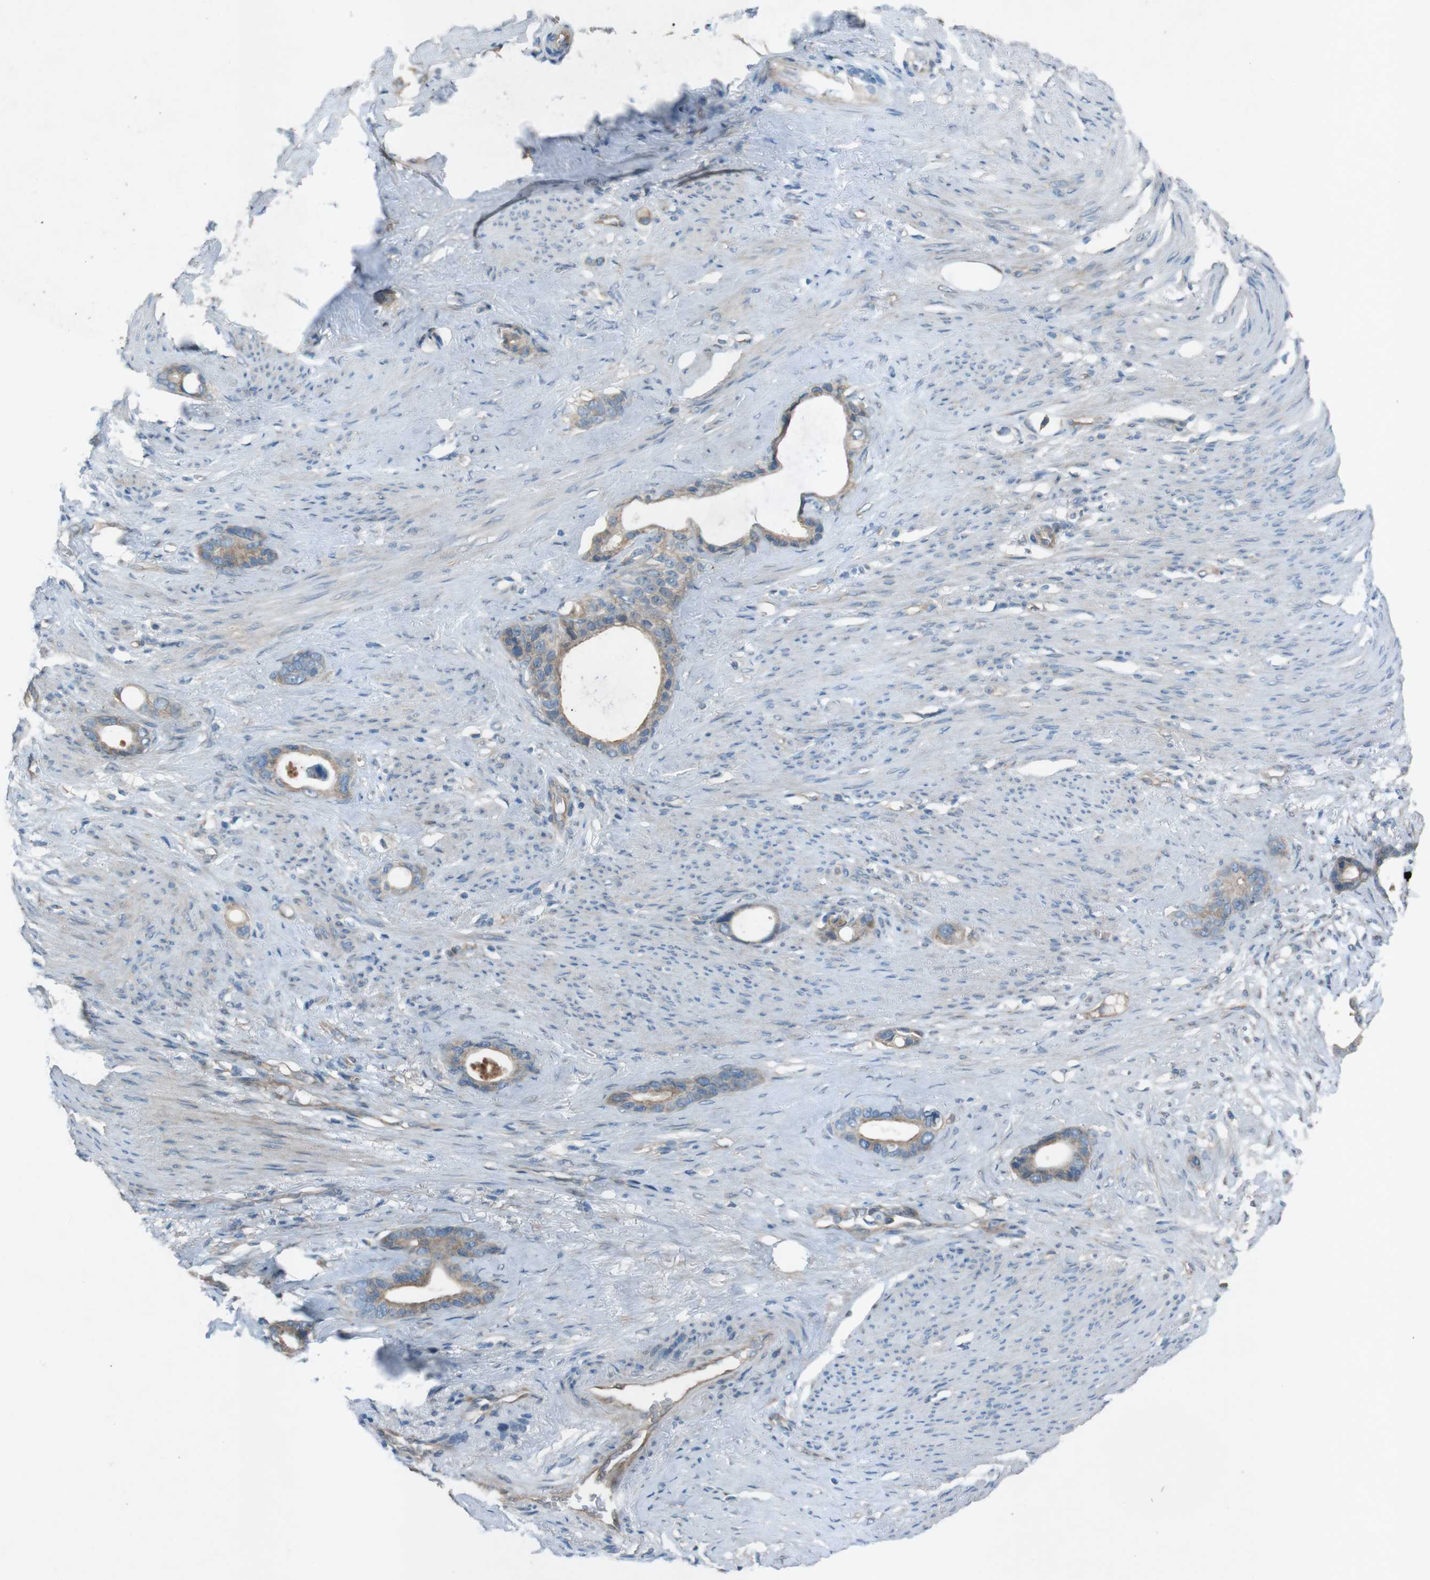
{"staining": {"intensity": "weak", "quantity": ">75%", "location": "cytoplasmic/membranous"}, "tissue": "stomach cancer", "cell_type": "Tumor cells", "image_type": "cancer", "snomed": [{"axis": "morphology", "description": "Adenocarcinoma, NOS"}, {"axis": "topography", "description": "Stomach"}], "caption": "Stomach adenocarcinoma was stained to show a protein in brown. There is low levels of weak cytoplasmic/membranous positivity in about >75% of tumor cells.", "gene": "TMEM41B", "patient": {"sex": "female", "age": 75}}